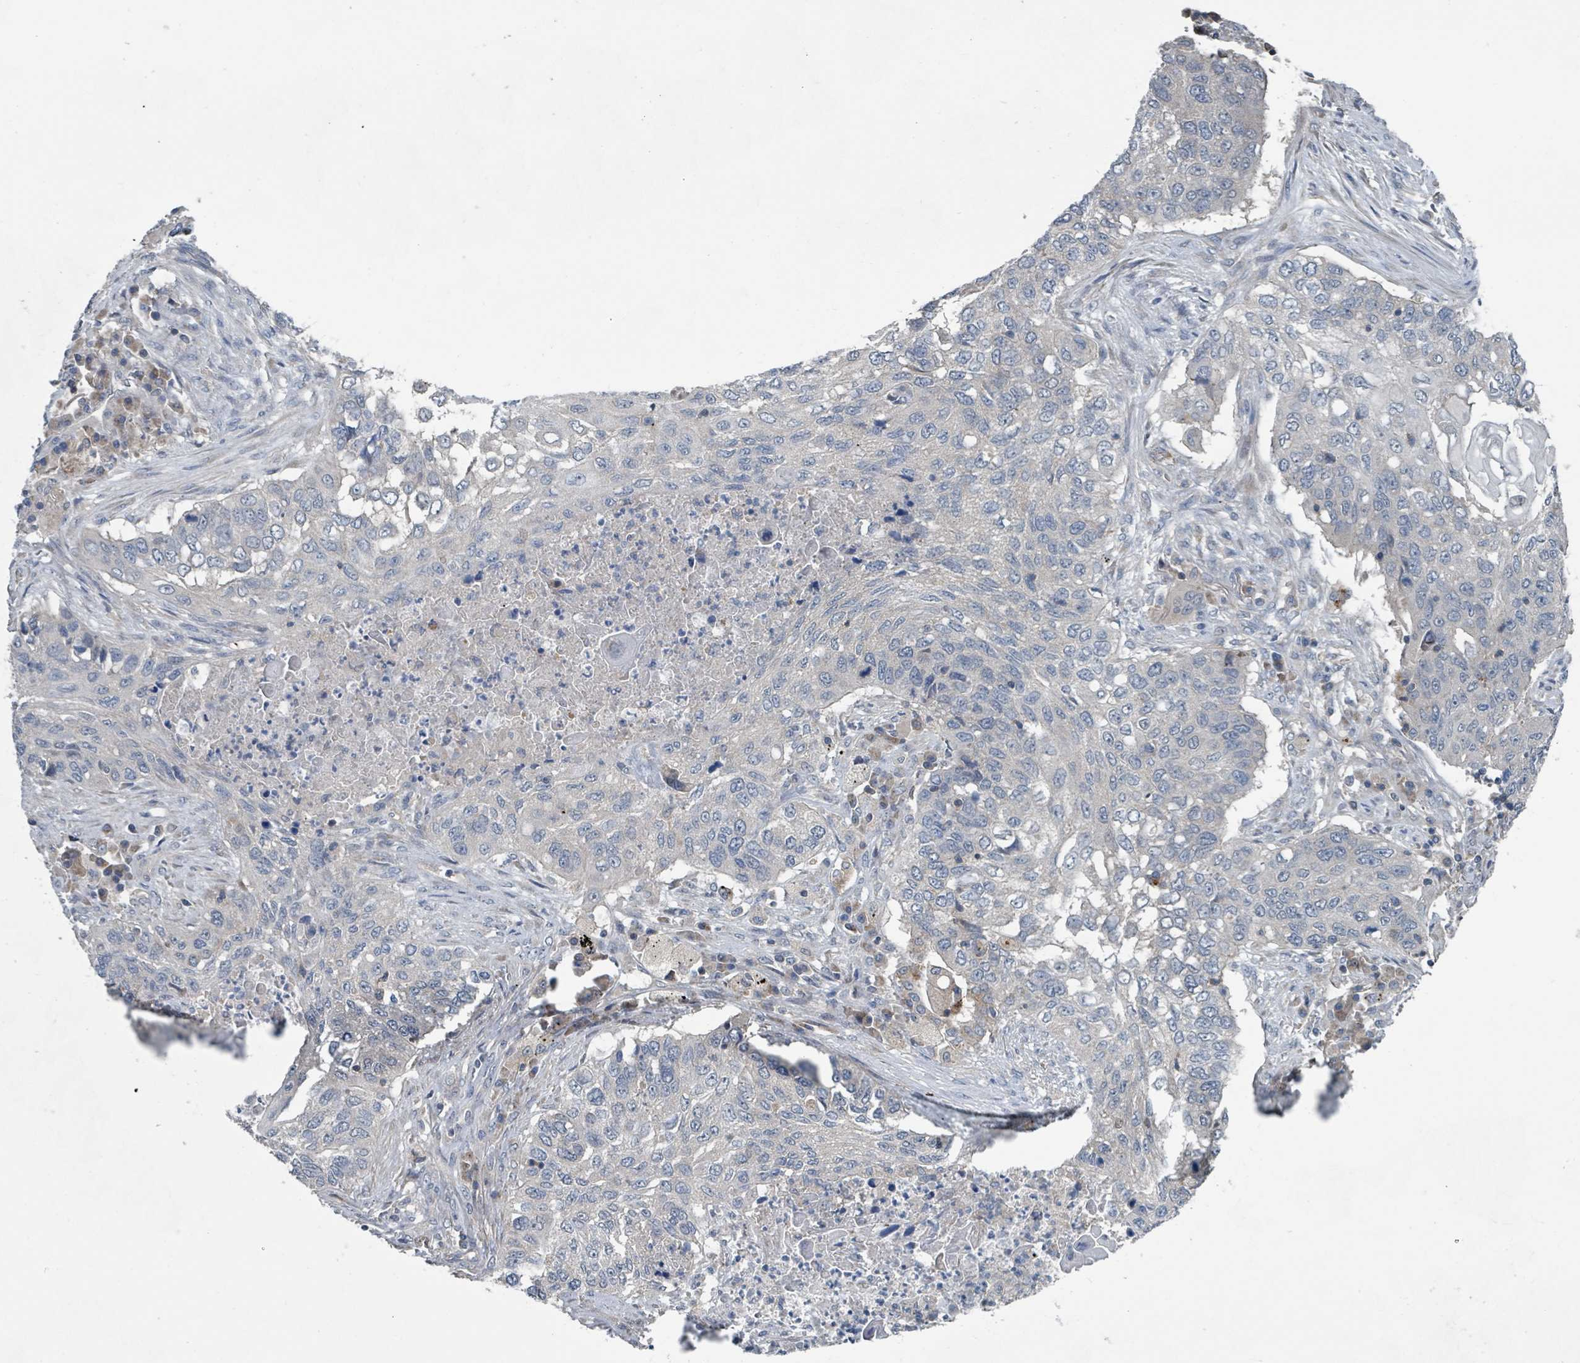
{"staining": {"intensity": "negative", "quantity": "none", "location": "none"}, "tissue": "lung cancer", "cell_type": "Tumor cells", "image_type": "cancer", "snomed": [{"axis": "morphology", "description": "Squamous cell carcinoma, NOS"}, {"axis": "topography", "description": "Lung"}], "caption": "A micrograph of squamous cell carcinoma (lung) stained for a protein displays no brown staining in tumor cells.", "gene": "ACBD4", "patient": {"sex": "female", "age": 63}}